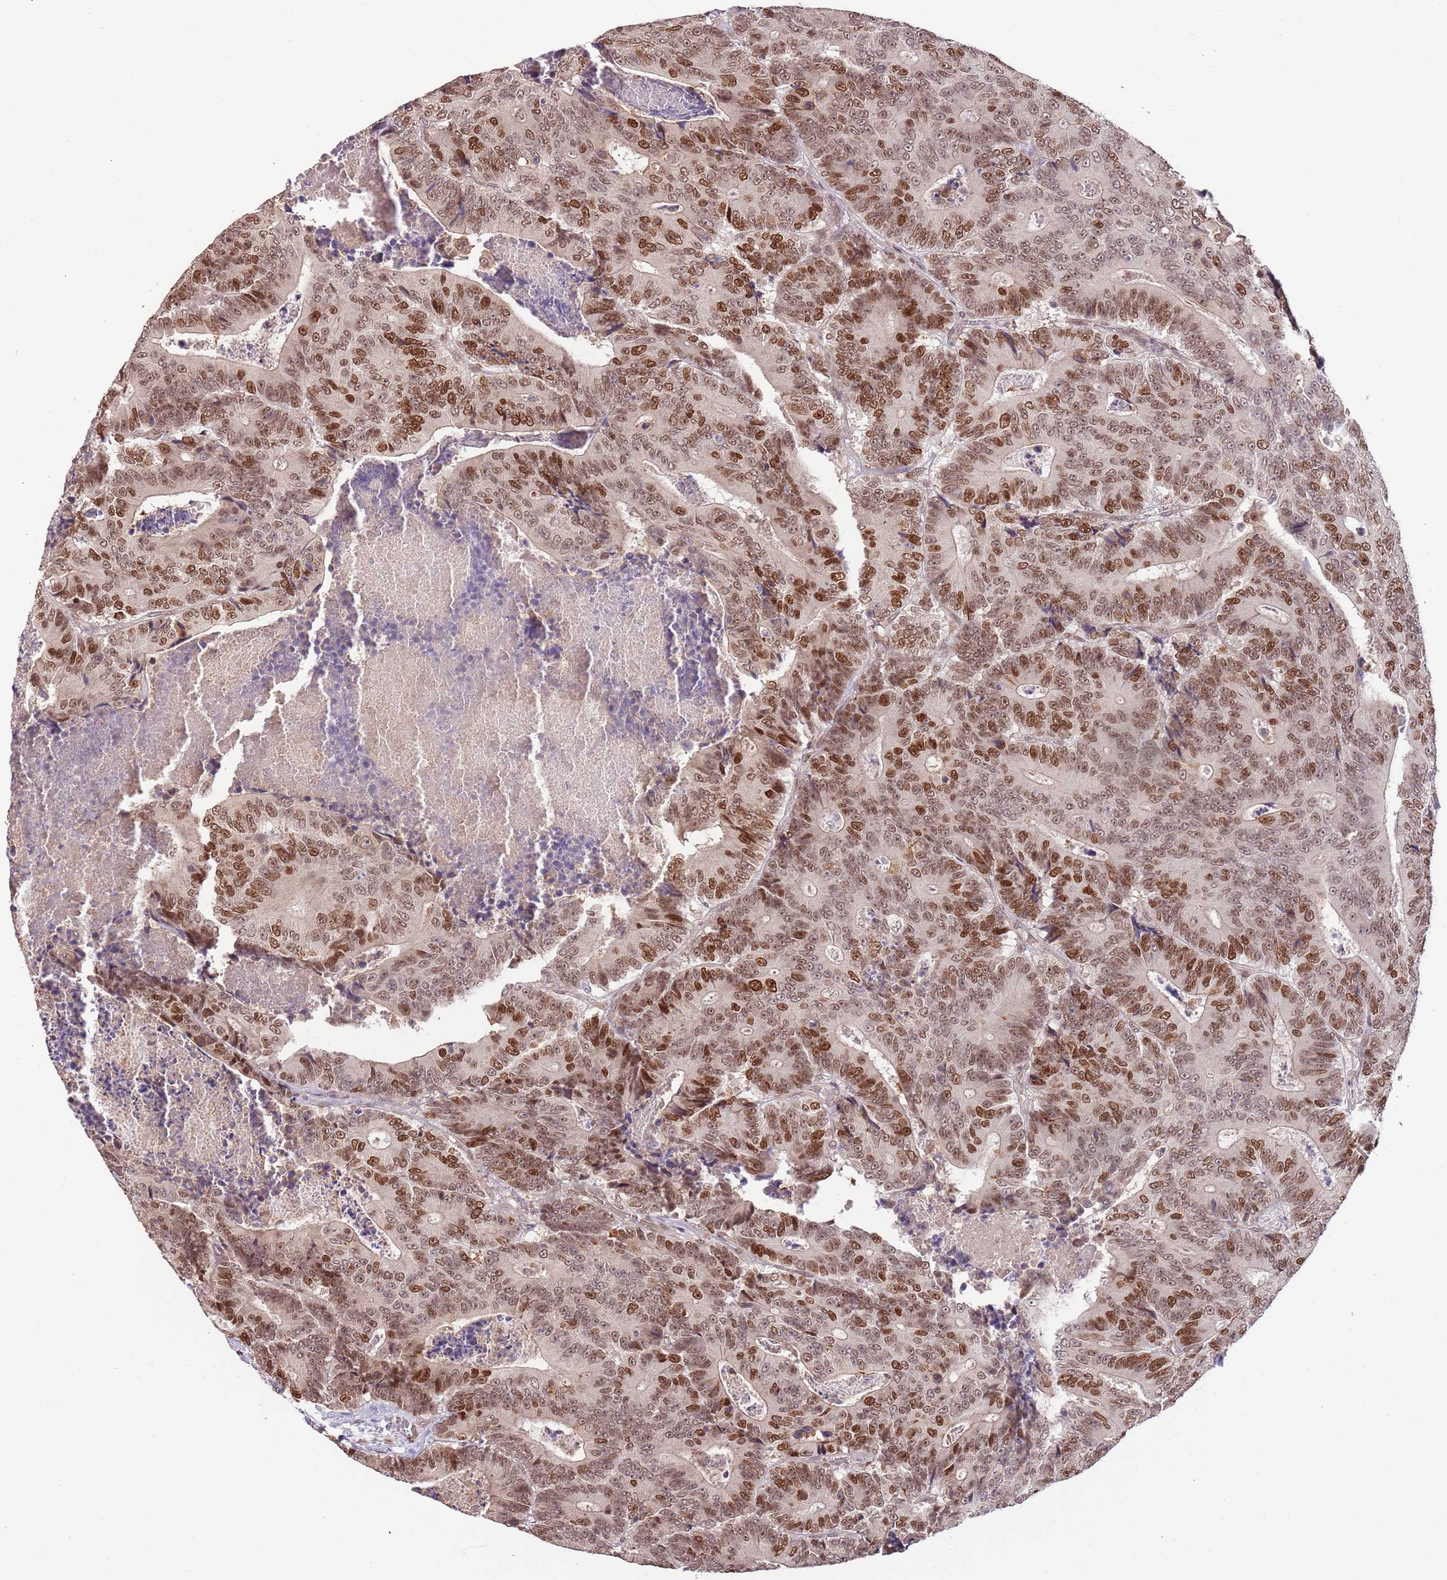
{"staining": {"intensity": "strong", "quantity": ">75%", "location": "nuclear"}, "tissue": "colorectal cancer", "cell_type": "Tumor cells", "image_type": "cancer", "snomed": [{"axis": "morphology", "description": "Adenocarcinoma, NOS"}, {"axis": "topography", "description": "Colon"}], "caption": "Immunohistochemical staining of human colorectal adenocarcinoma demonstrates strong nuclear protein expression in approximately >75% of tumor cells.", "gene": "RIF1", "patient": {"sex": "male", "age": 83}}